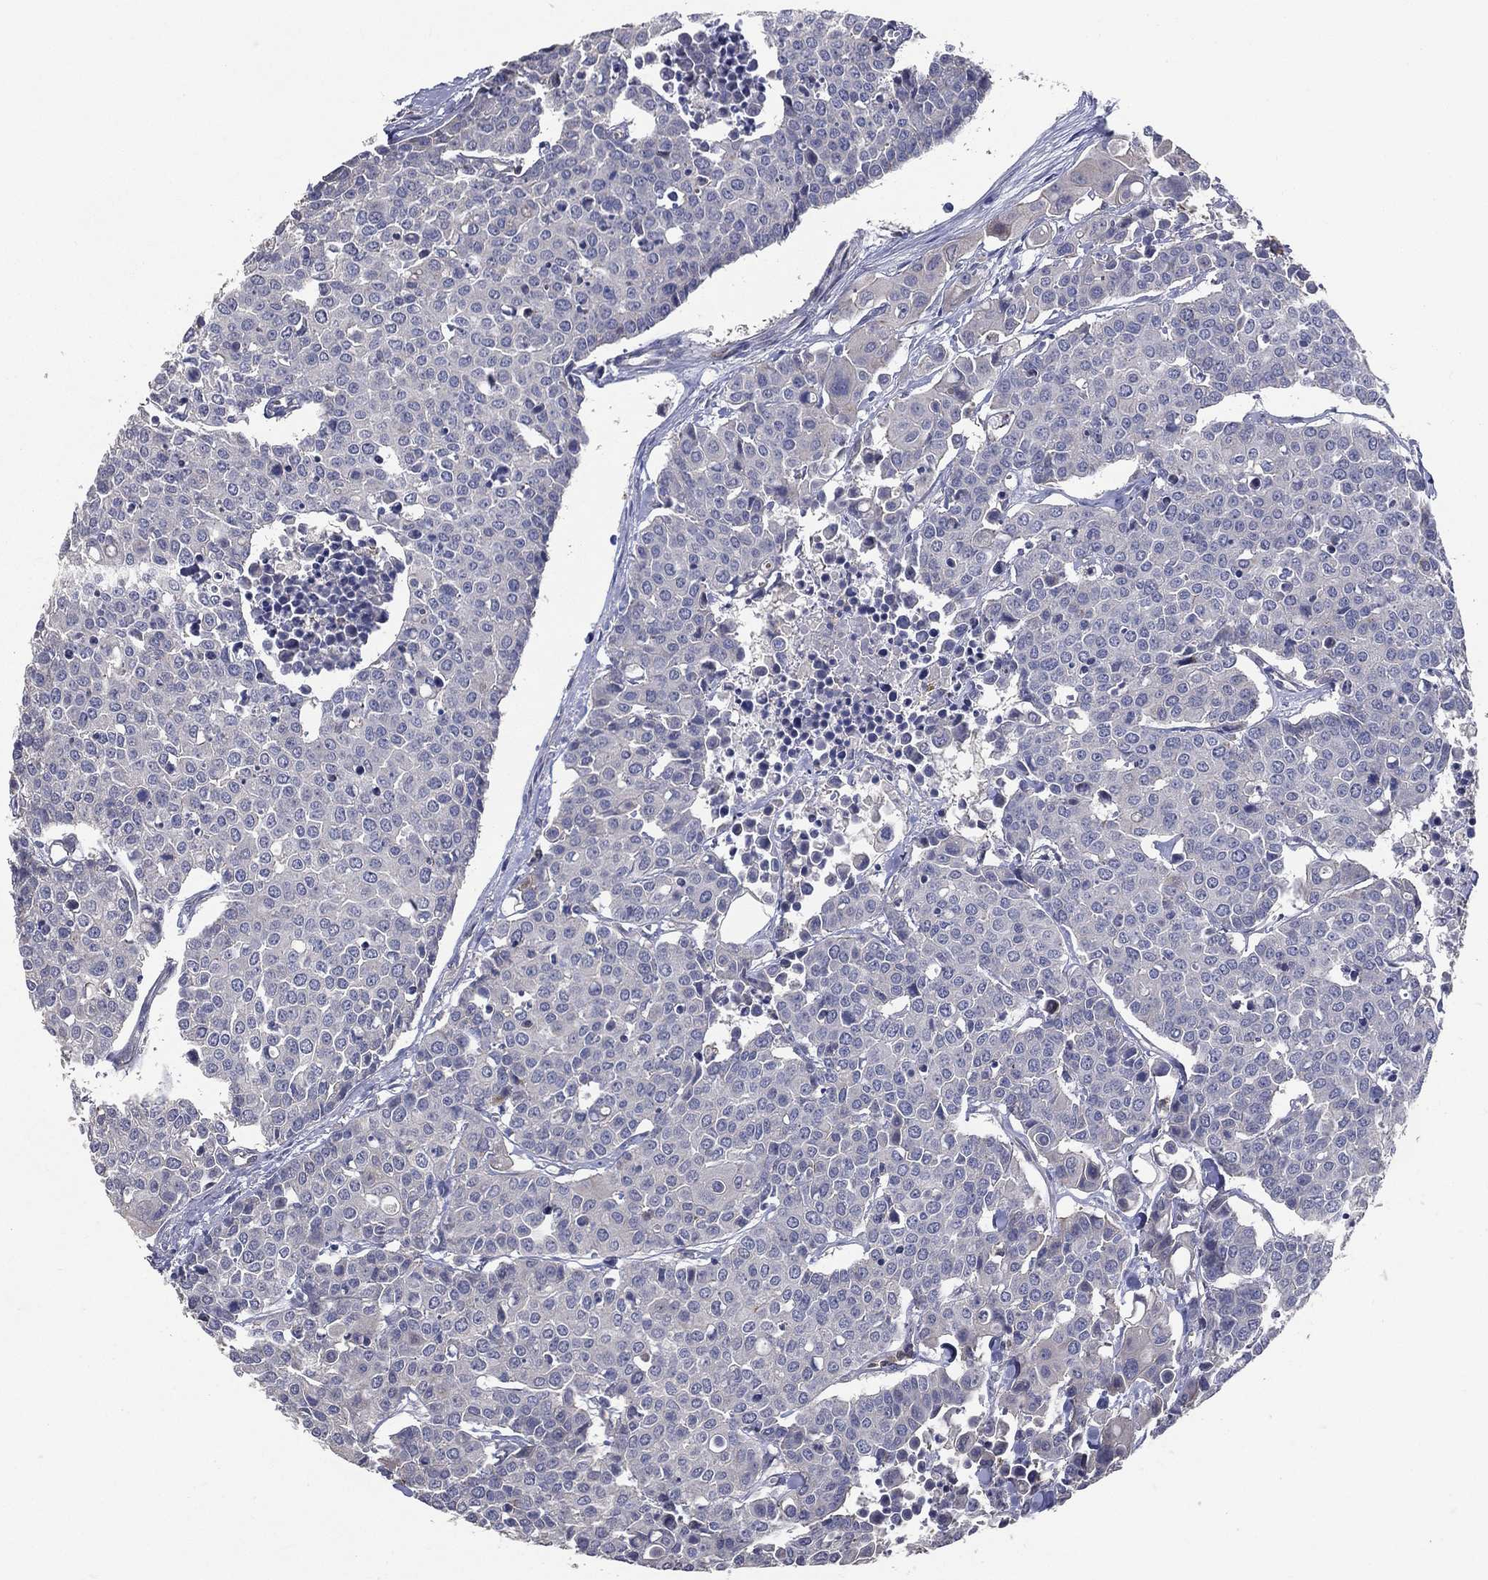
{"staining": {"intensity": "negative", "quantity": "none", "location": "none"}, "tissue": "carcinoid", "cell_type": "Tumor cells", "image_type": "cancer", "snomed": [{"axis": "morphology", "description": "Carcinoid, malignant, NOS"}, {"axis": "topography", "description": "Colon"}], "caption": "Tumor cells are negative for protein expression in human carcinoid.", "gene": "SERPINB2", "patient": {"sex": "male", "age": 81}}